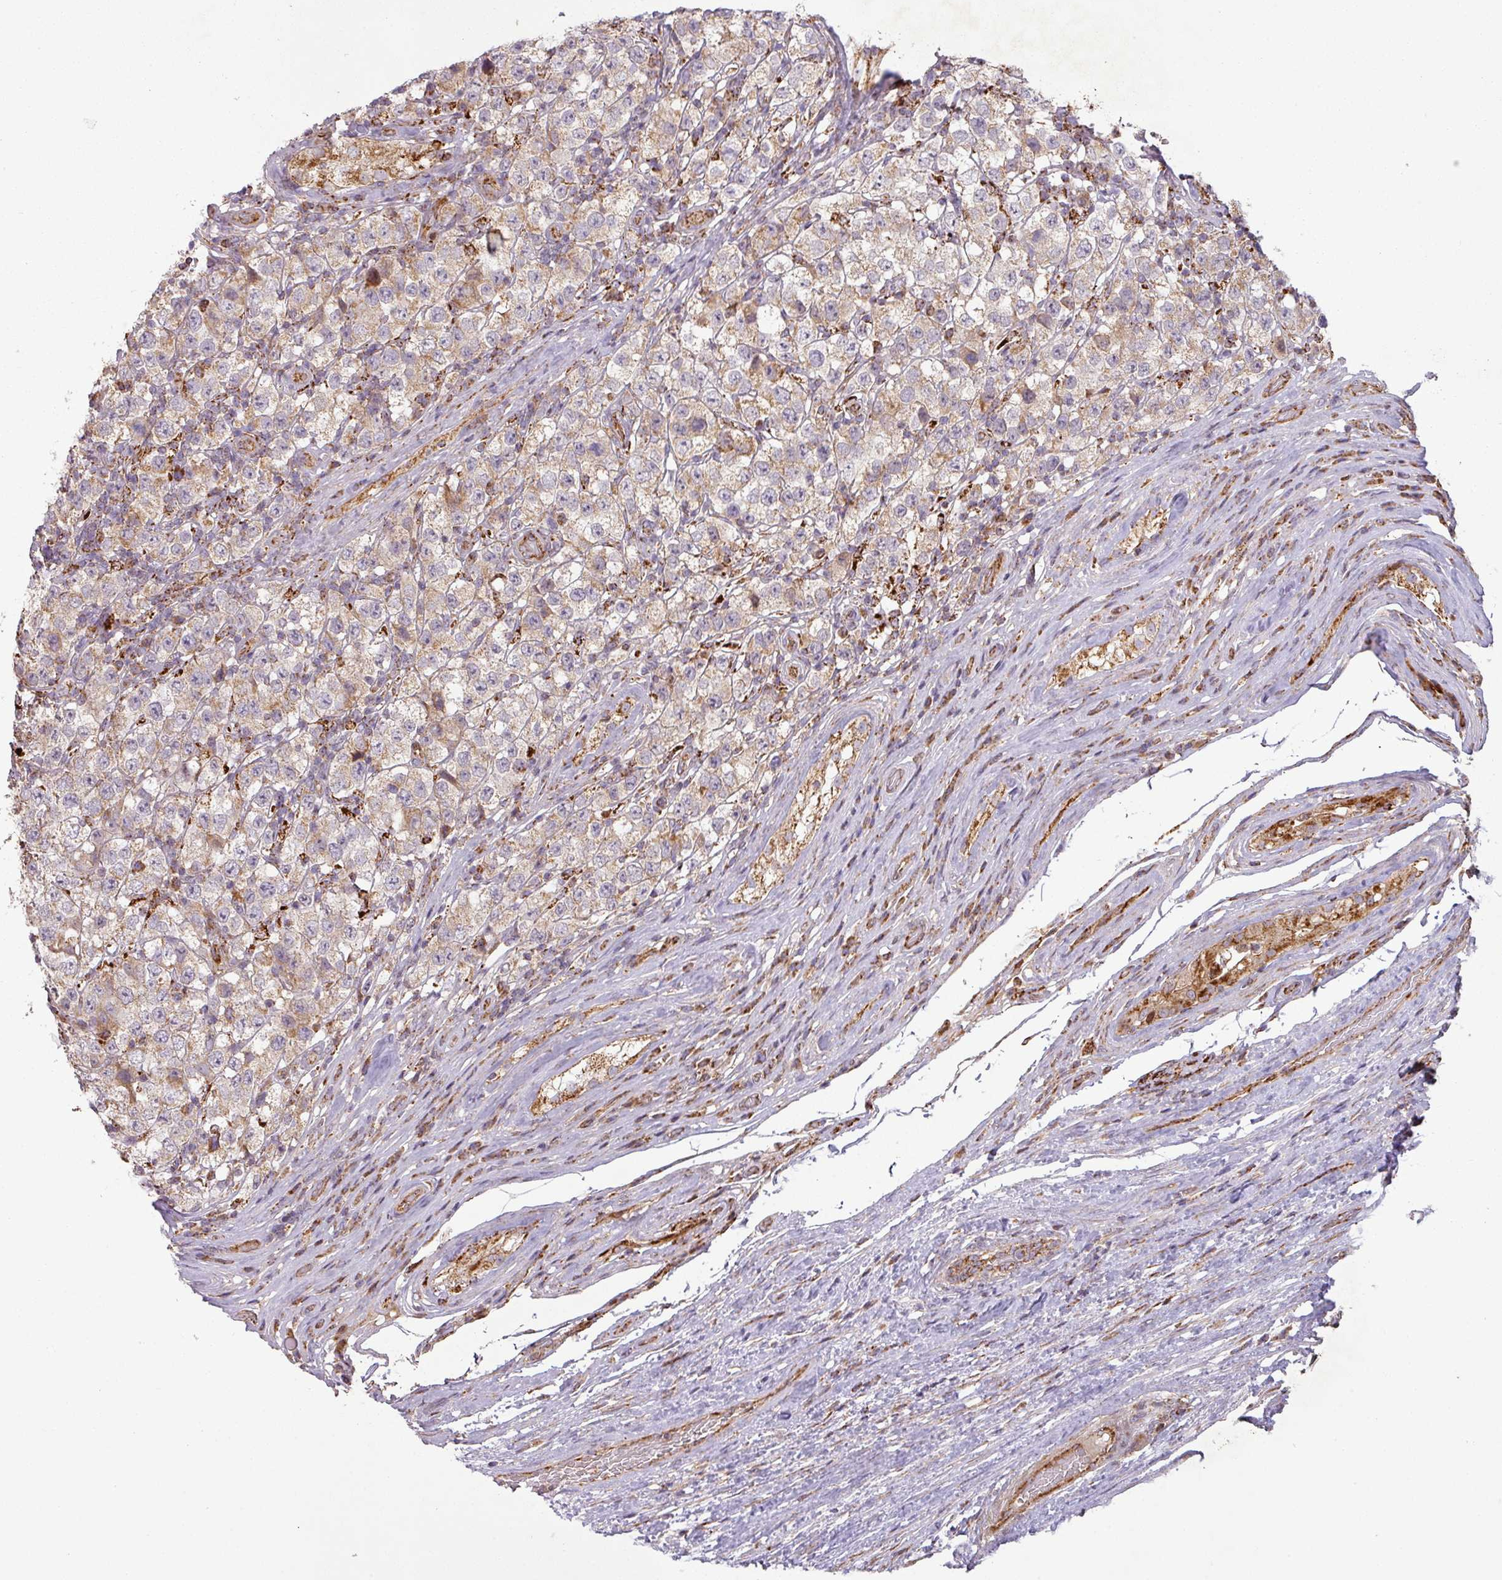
{"staining": {"intensity": "weak", "quantity": "25%-75%", "location": "cytoplasmic/membranous"}, "tissue": "testis cancer", "cell_type": "Tumor cells", "image_type": "cancer", "snomed": [{"axis": "morphology", "description": "Seminoma, NOS"}, {"axis": "morphology", "description": "Carcinoma, Embryonal, NOS"}, {"axis": "topography", "description": "Testis"}], "caption": "Testis cancer (embryonal carcinoma) was stained to show a protein in brown. There is low levels of weak cytoplasmic/membranous staining in approximately 25%-75% of tumor cells. The staining was performed using DAB (3,3'-diaminobenzidine) to visualize the protein expression in brown, while the nuclei were stained in blue with hematoxylin (Magnification: 20x).", "gene": "GPD2", "patient": {"sex": "male", "age": 41}}